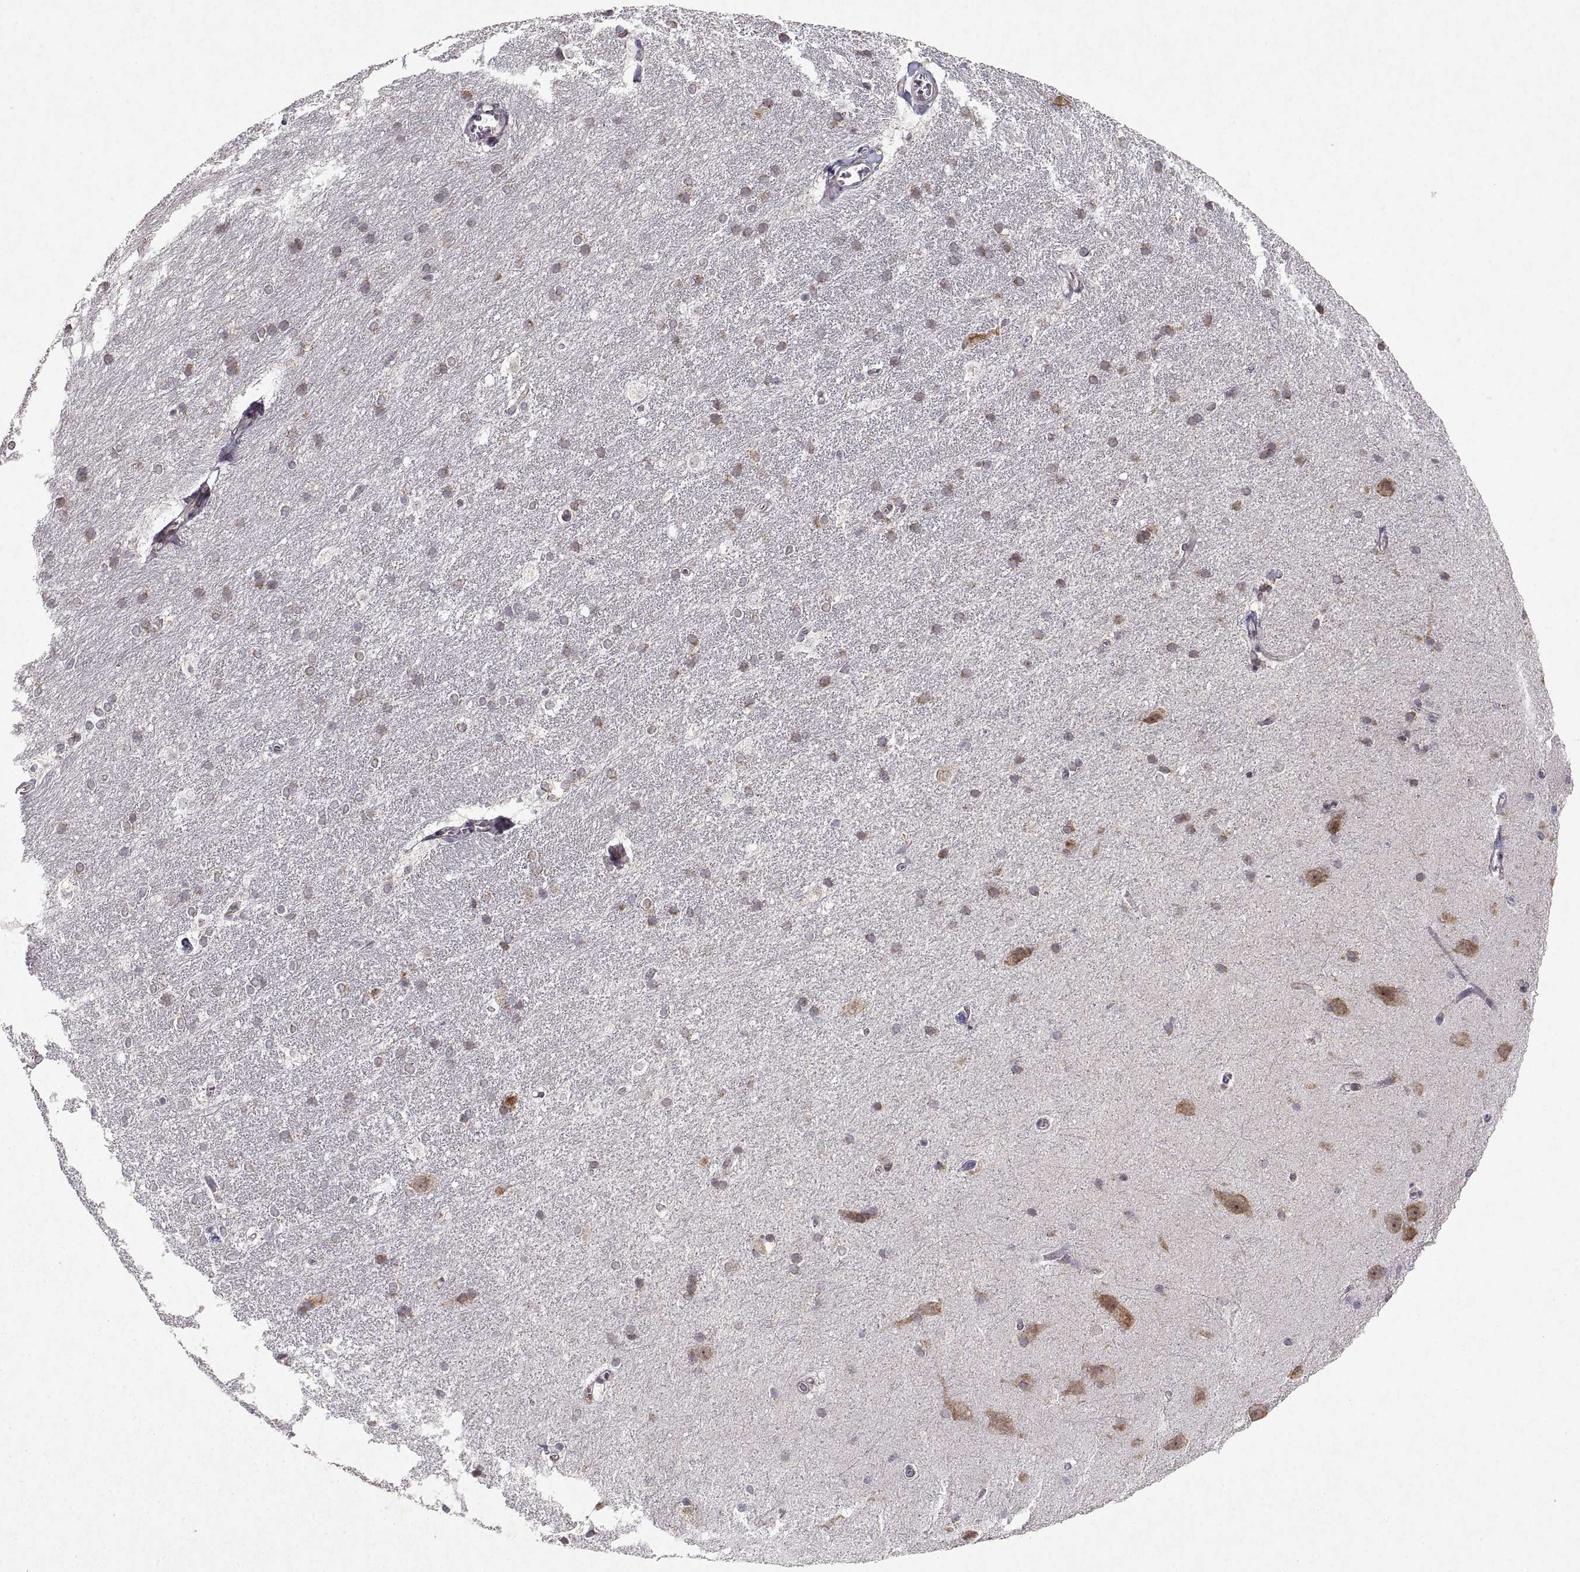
{"staining": {"intensity": "moderate", "quantity": "25%-75%", "location": "cytoplasmic/membranous"}, "tissue": "hippocampus", "cell_type": "Glial cells", "image_type": "normal", "snomed": [{"axis": "morphology", "description": "Normal tissue, NOS"}, {"axis": "topography", "description": "Cerebral cortex"}, {"axis": "topography", "description": "Hippocampus"}], "caption": "This is a histology image of IHC staining of benign hippocampus, which shows moderate expression in the cytoplasmic/membranous of glial cells.", "gene": "MANBAL", "patient": {"sex": "female", "age": 19}}